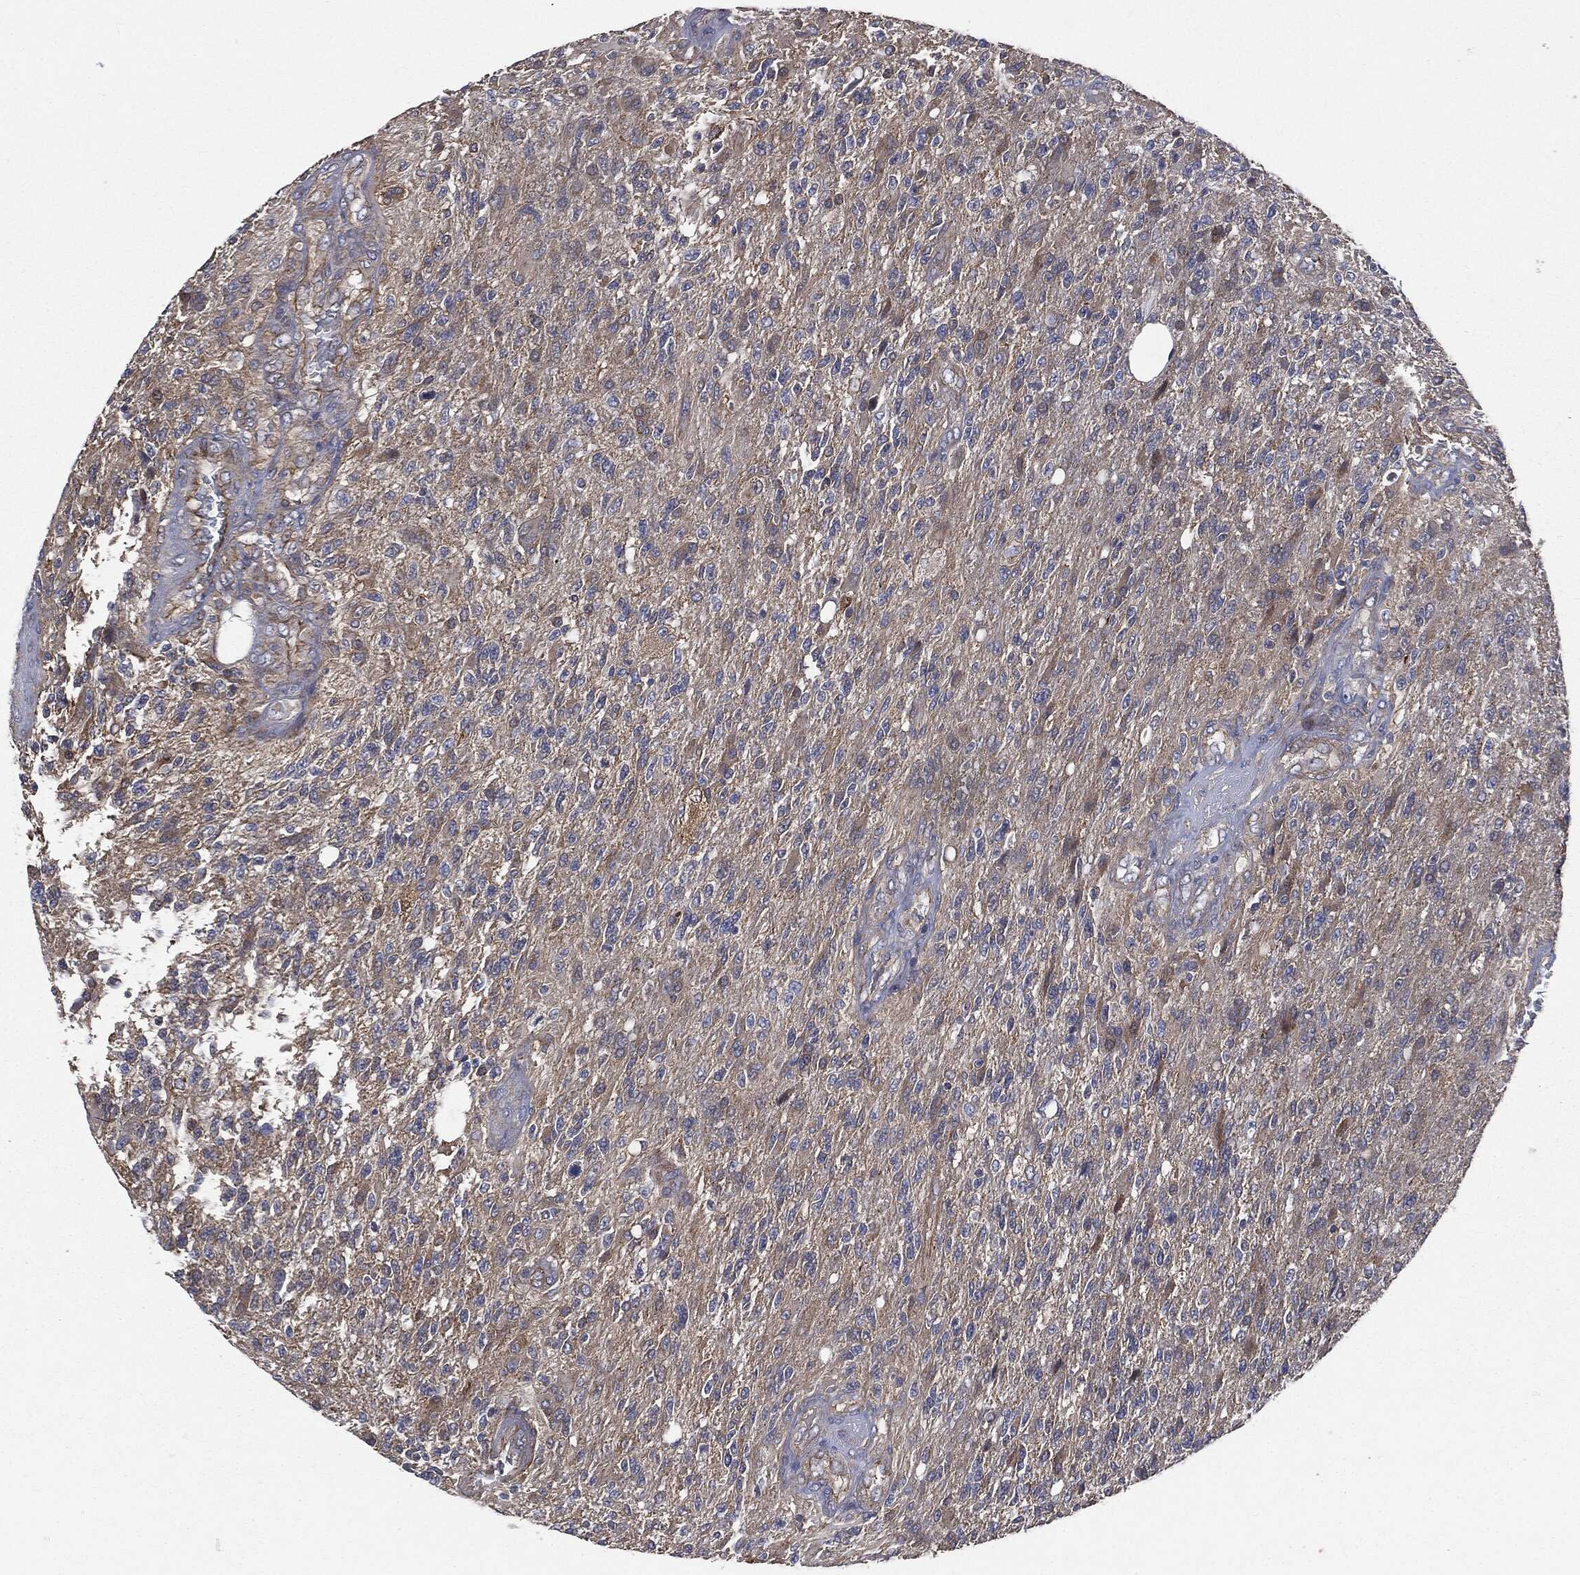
{"staining": {"intensity": "negative", "quantity": "none", "location": "none"}, "tissue": "glioma", "cell_type": "Tumor cells", "image_type": "cancer", "snomed": [{"axis": "morphology", "description": "Glioma, malignant, High grade"}, {"axis": "topography", "description": "Brain"}], "caption": "Immunohistochemistry micrograph of glioma stained for a protein (brown), which reveals no expression in tumor cells.", "gene": "EPS15L1", "patient": {"sex": "male", "age": 56}}